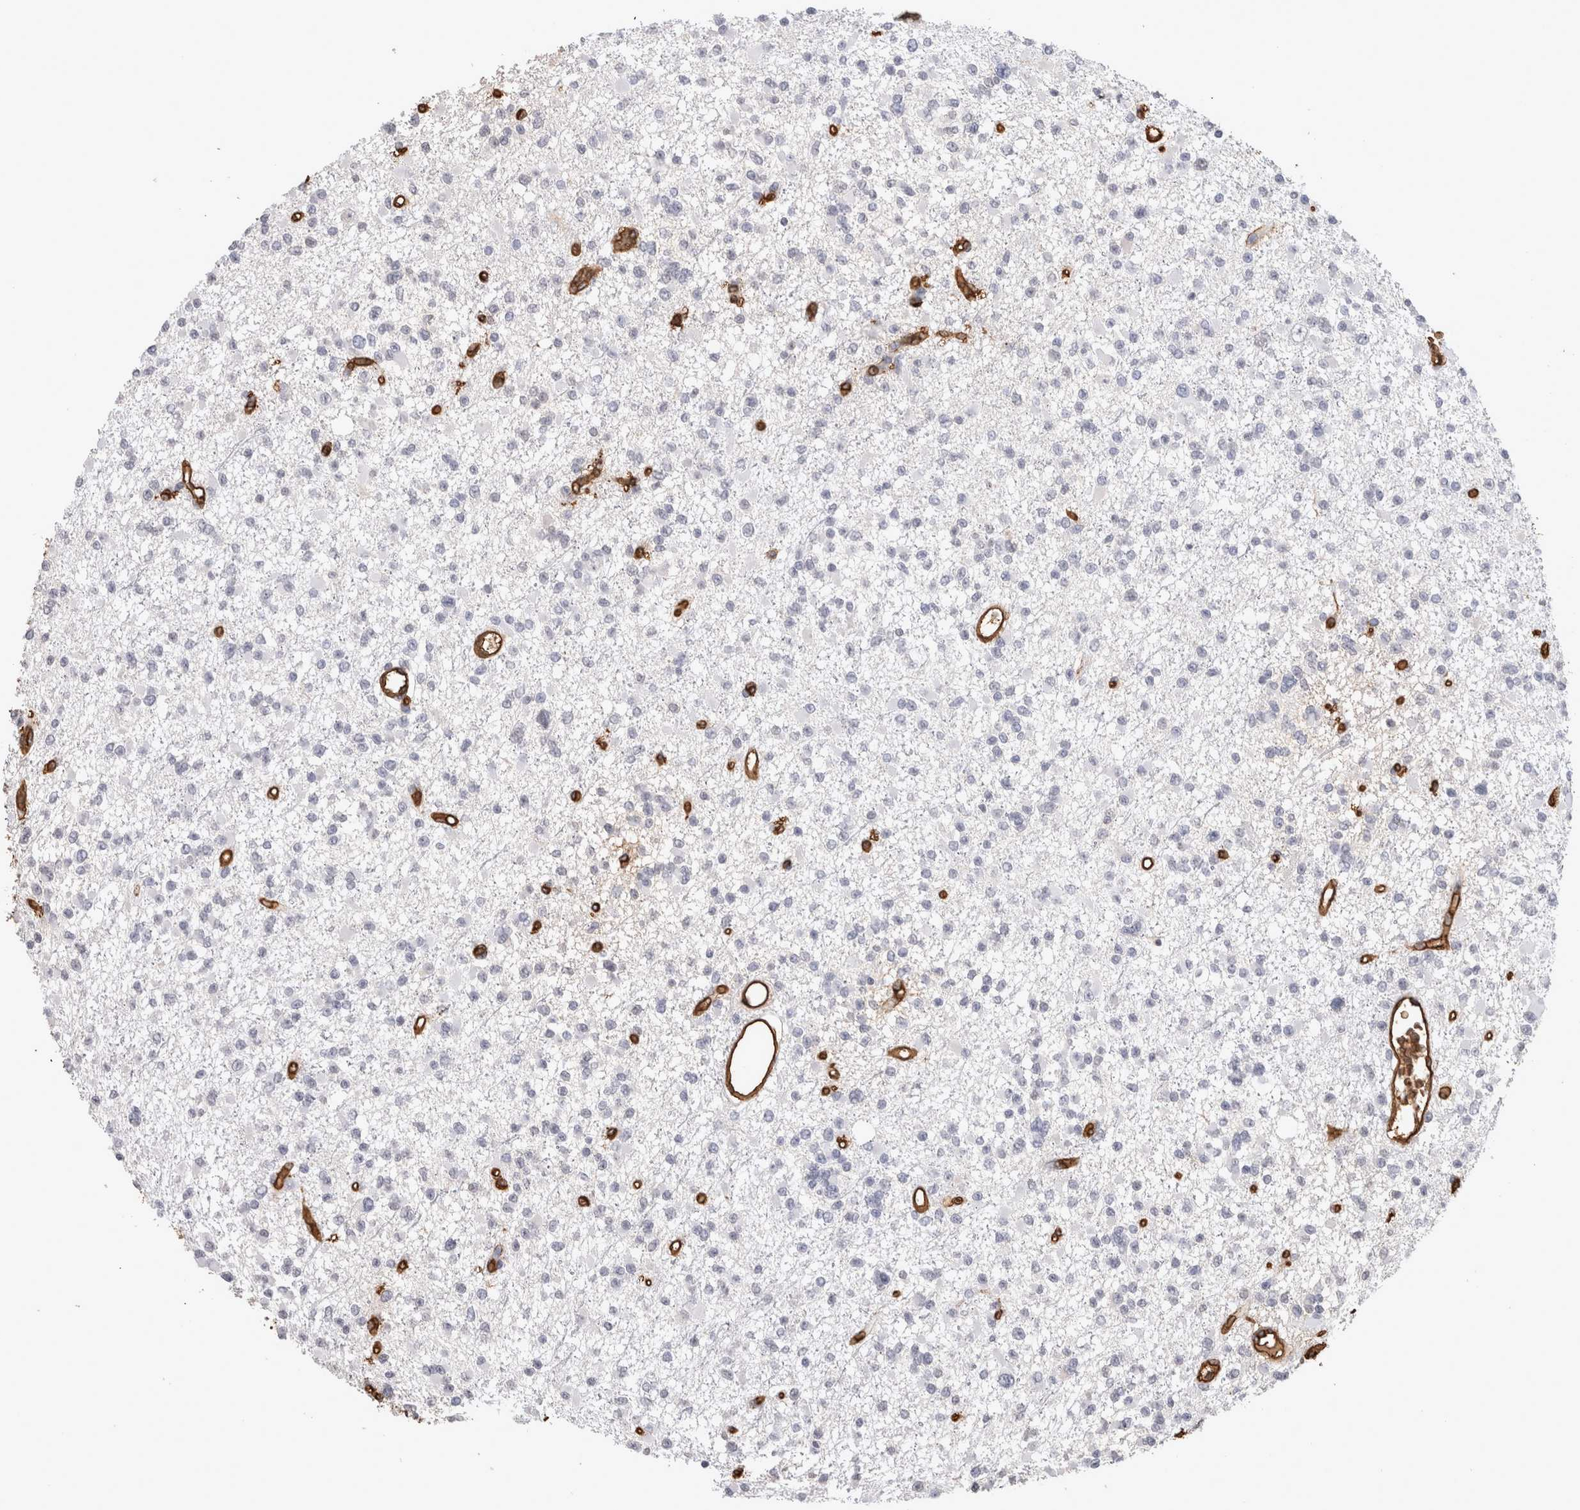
{"staining": {"intensity": "negative", "quantity": "none", "location": "none"}, "tissue": "glioma", "cell_type": "Tumor cells", "image_type": "cancer", "snomed": [{"axis": "morphology", "description": "Glioma, malignant, Low grade"}, {"axis": "topography", "description": "Brain"}], "caption": "DAB (3,3'-diaminobenzidine) immunohistochemical staining of glioma reveals no significant positivity in tumor cells.", "gene": "IL17RC", "patient": {"sex": "female", "age": 22}}